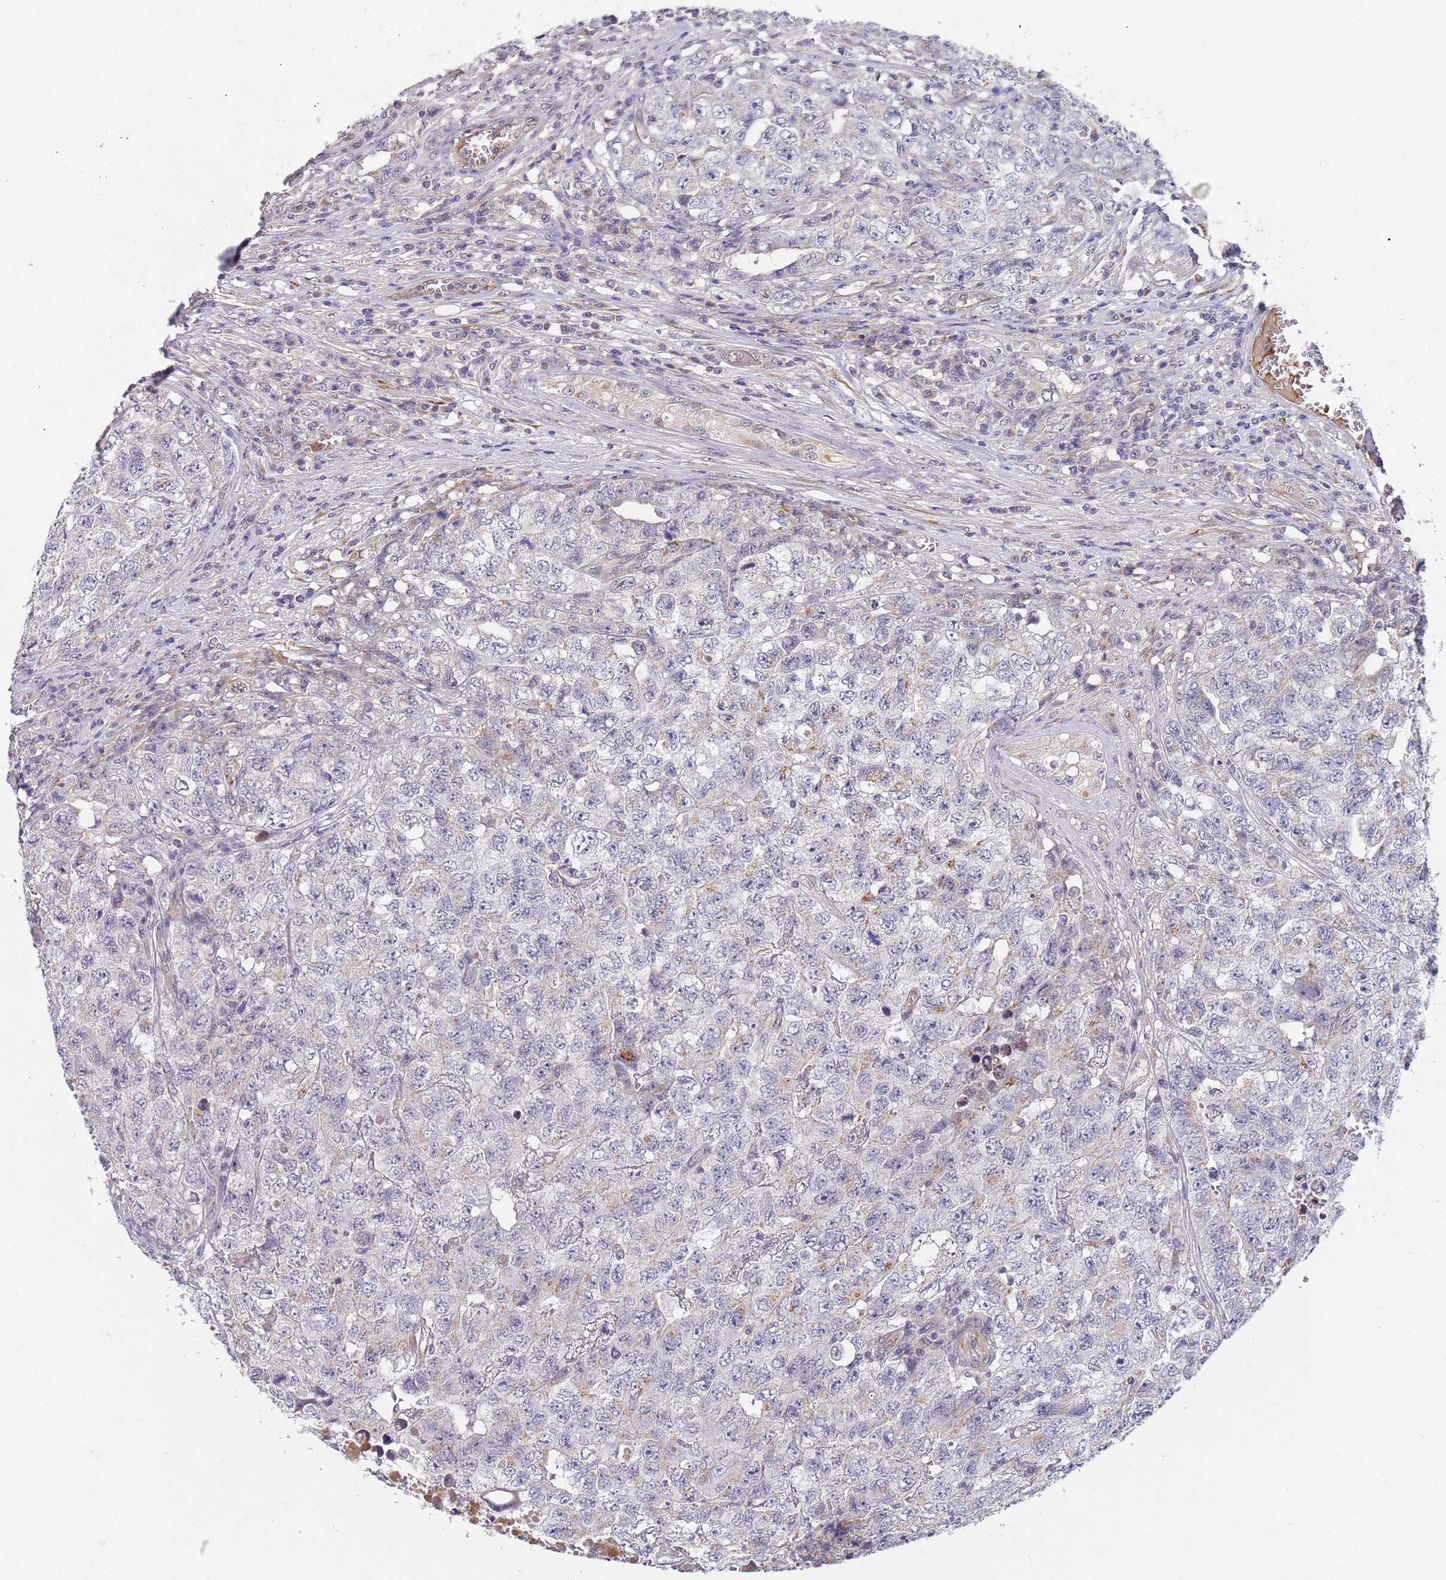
{"staining": {"intensity": "negative", "quantity": "none", "location": "none"}, "tissue": "testis cancer", "cell_type": "Tumor cells", "image_type": "cancer", "snomed": [{"axis": "morphology", "description": "Carcinoma, Embryonal, NOS"}, {"axis": "topography", "description": "Testis"}], "caption": "This is an immunohistochemistry (IHC) image of testis cancer (embryonal carcinoma). There is no staining in tumor cells.", "gene": "B4GALT4", "patient": {"sex": "male", "age": 31}}